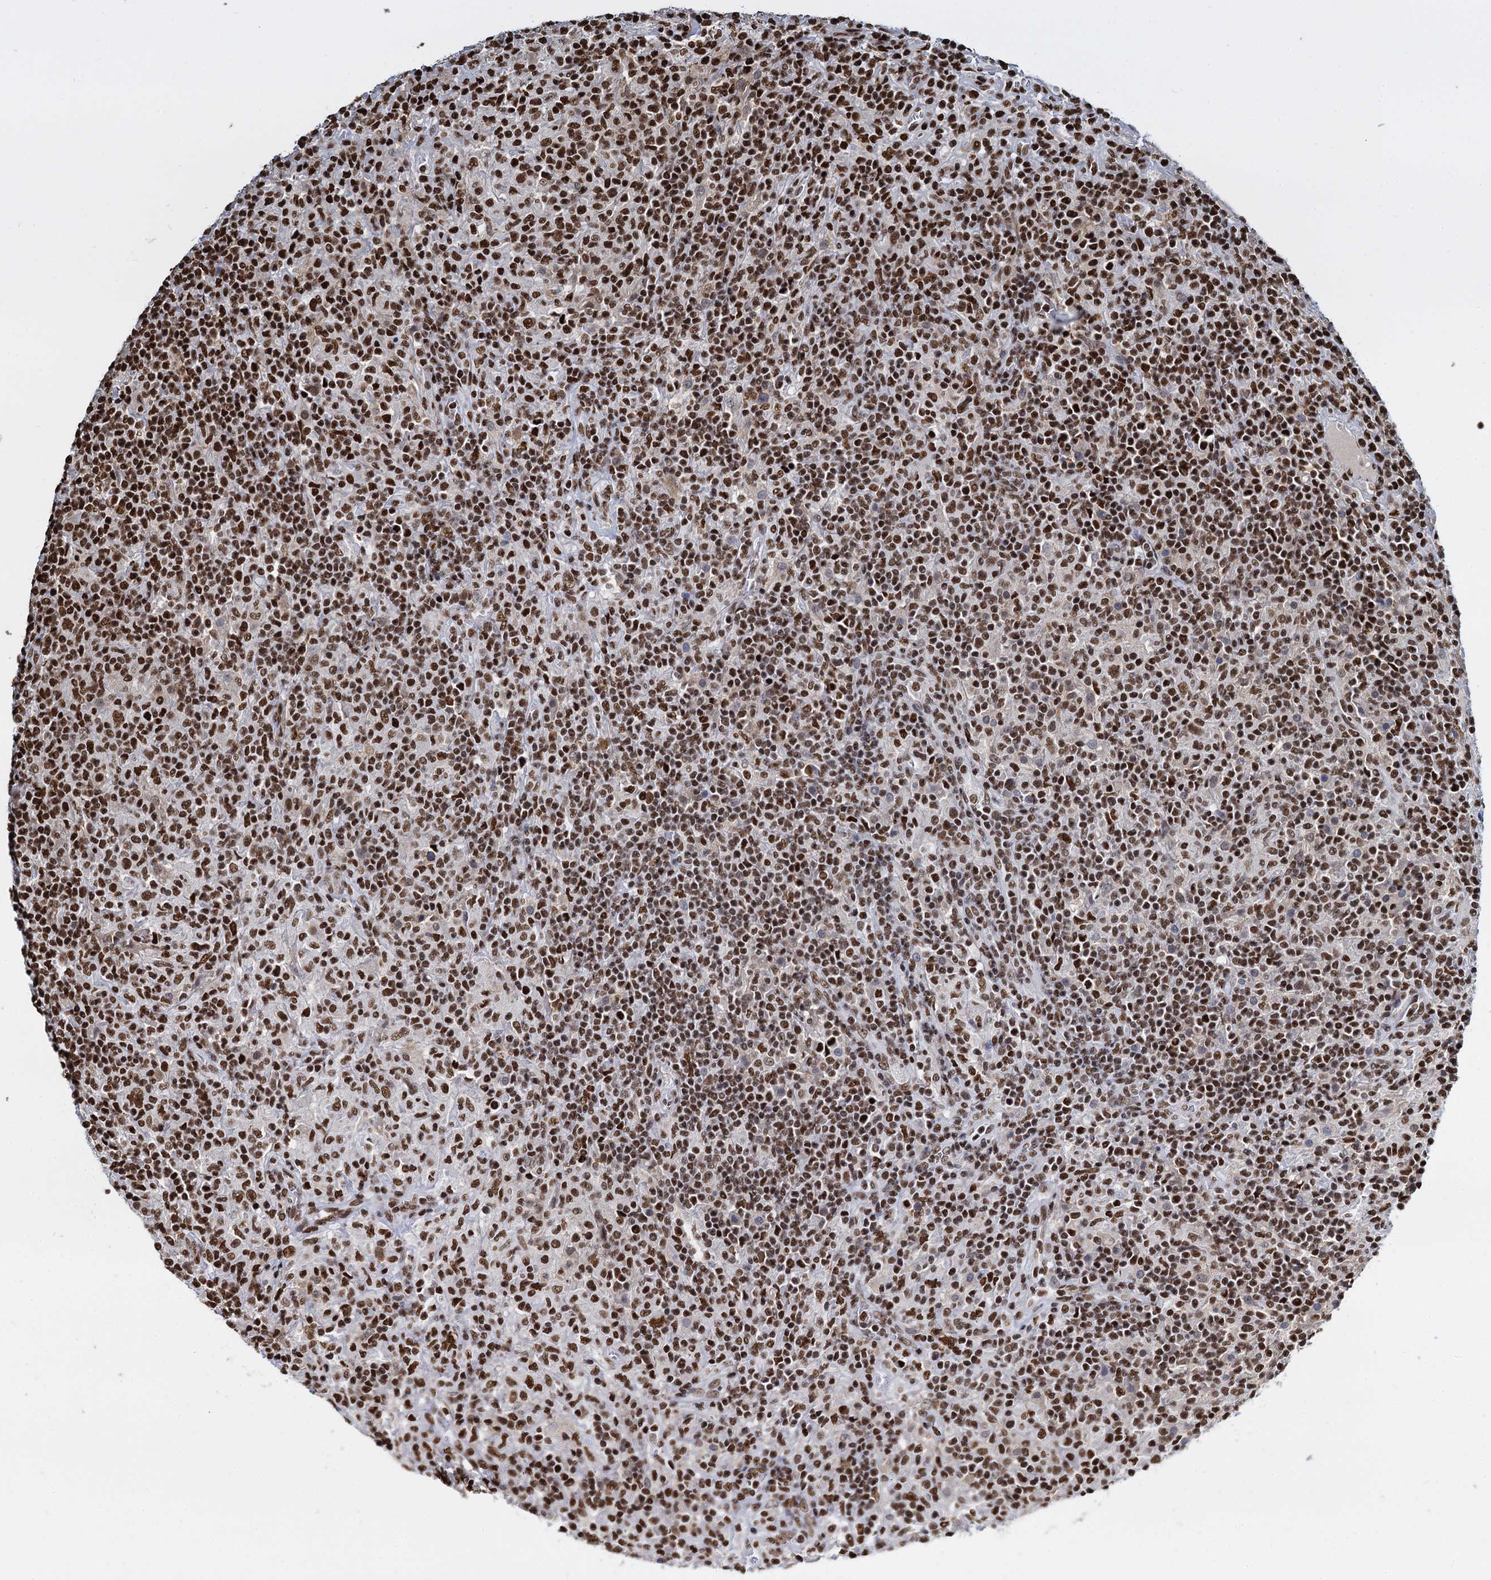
{"staining": {"intensity": "moderate", "quantity": ">75%", "location": "nuclear"}, "tissue": "lymphoma", "cell_type": "Tumor cells", "image_type": "cancer", "snomed": [{"axis": "morphology", "description": "Hodgkin's disease, NOS"}, {"axis": "topography", "description": "Lymph node"}], "caption": "This is an image of immunohistochemistry (IHC) staining of Hodgkin's disease, which shows moderate staining in the nuclear of tumor cells.", "gene": "DCPS", "patient": {"sex": "male", "age": 70}}